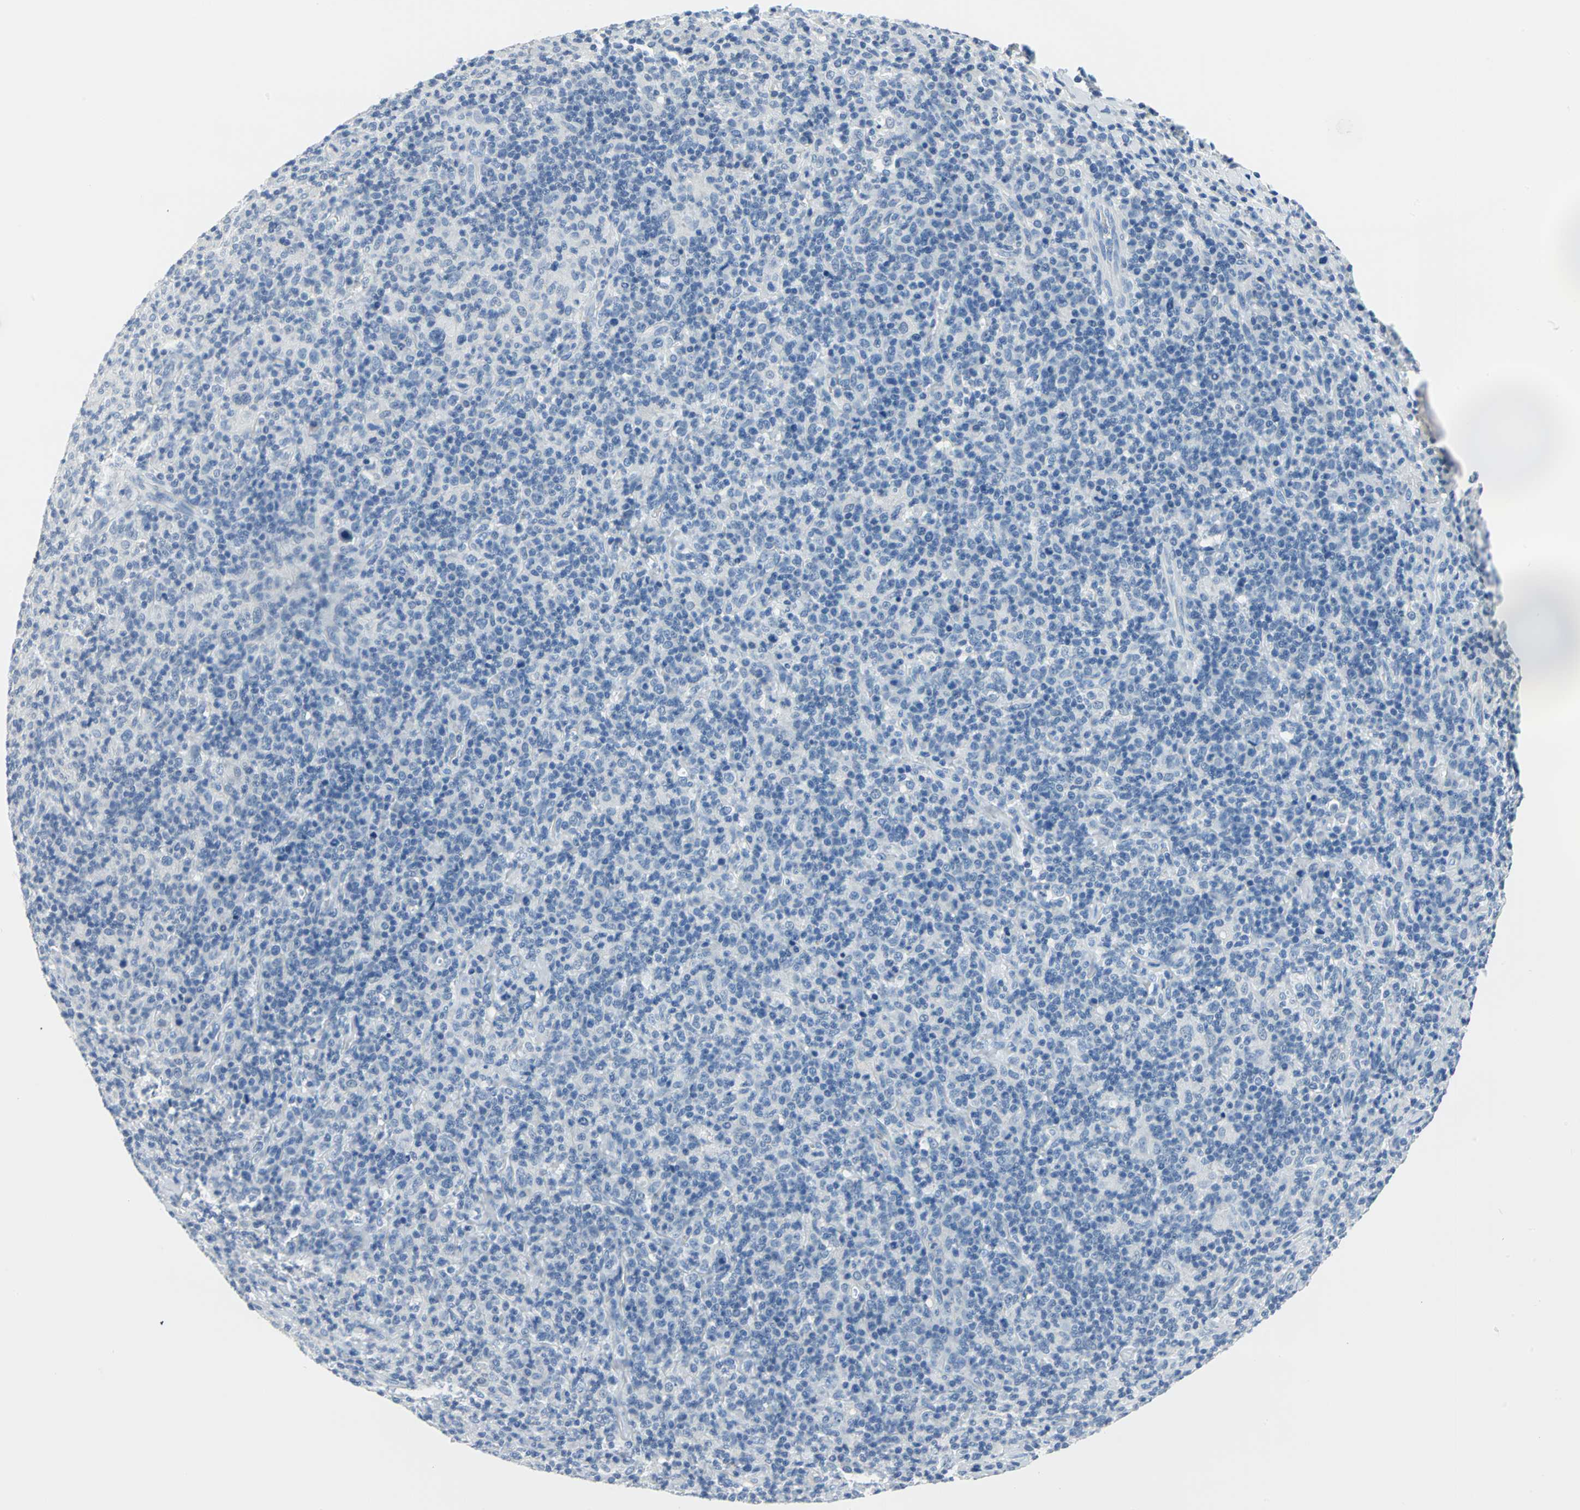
{"staining": {"intensity": "negative", "quantity": "none", "location": "none"}, "tissue": "lymphoma", "cell_type": "Tumor cells", "image_type": "cancer", "snomed": [{"axis": "morphology", "description": "Hodgkin's disease, NOS"}, {"axis": "topography", "description": "Lymph node"}], "caption": "Photomicrograph shows no significant protein positivity in tumor cells of lymphoma.", "gene": "PKLR", "patient": {"sex": "male", "age": 65}}